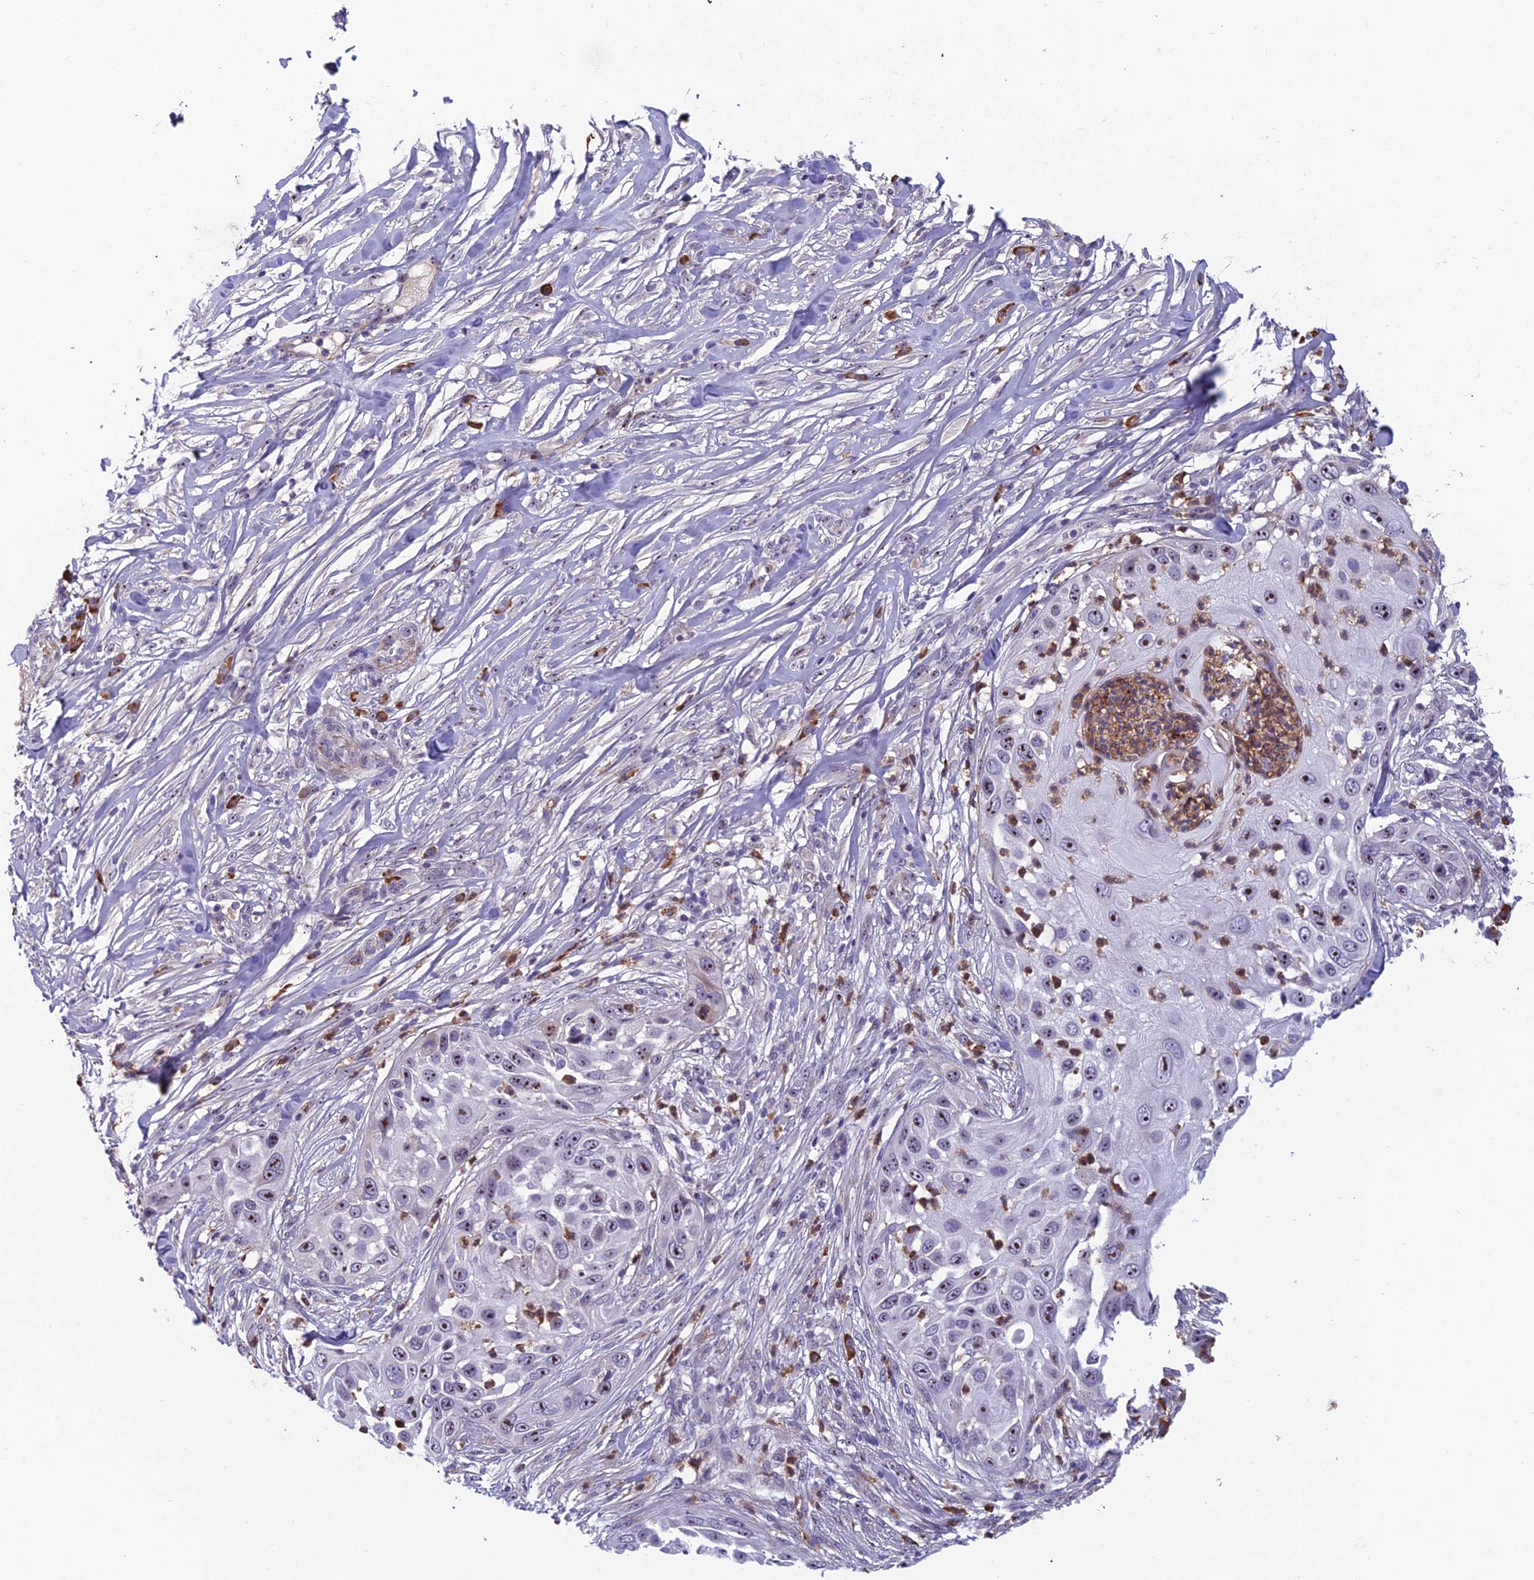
{"staining": {"intensity": "moderate", "quantity": ">75%", "location": "nuclear"}, "tissue": "skin cancer", "cell_type": "Tumor cells", "image_type": "cancer", "snomed": [{"axis": "morphology", "description": "Squamous cell carcinoma, NOS"}, {"axis": "topography", "description": "Skin"}], "caption": "Immunohistochemical staining of skin squamous cell carcinoma shows moderate nuclear protein staining in about >75% of tumor cells.", "gene": "NOC2L", "patient": {"sex": "female", "age": 44}}